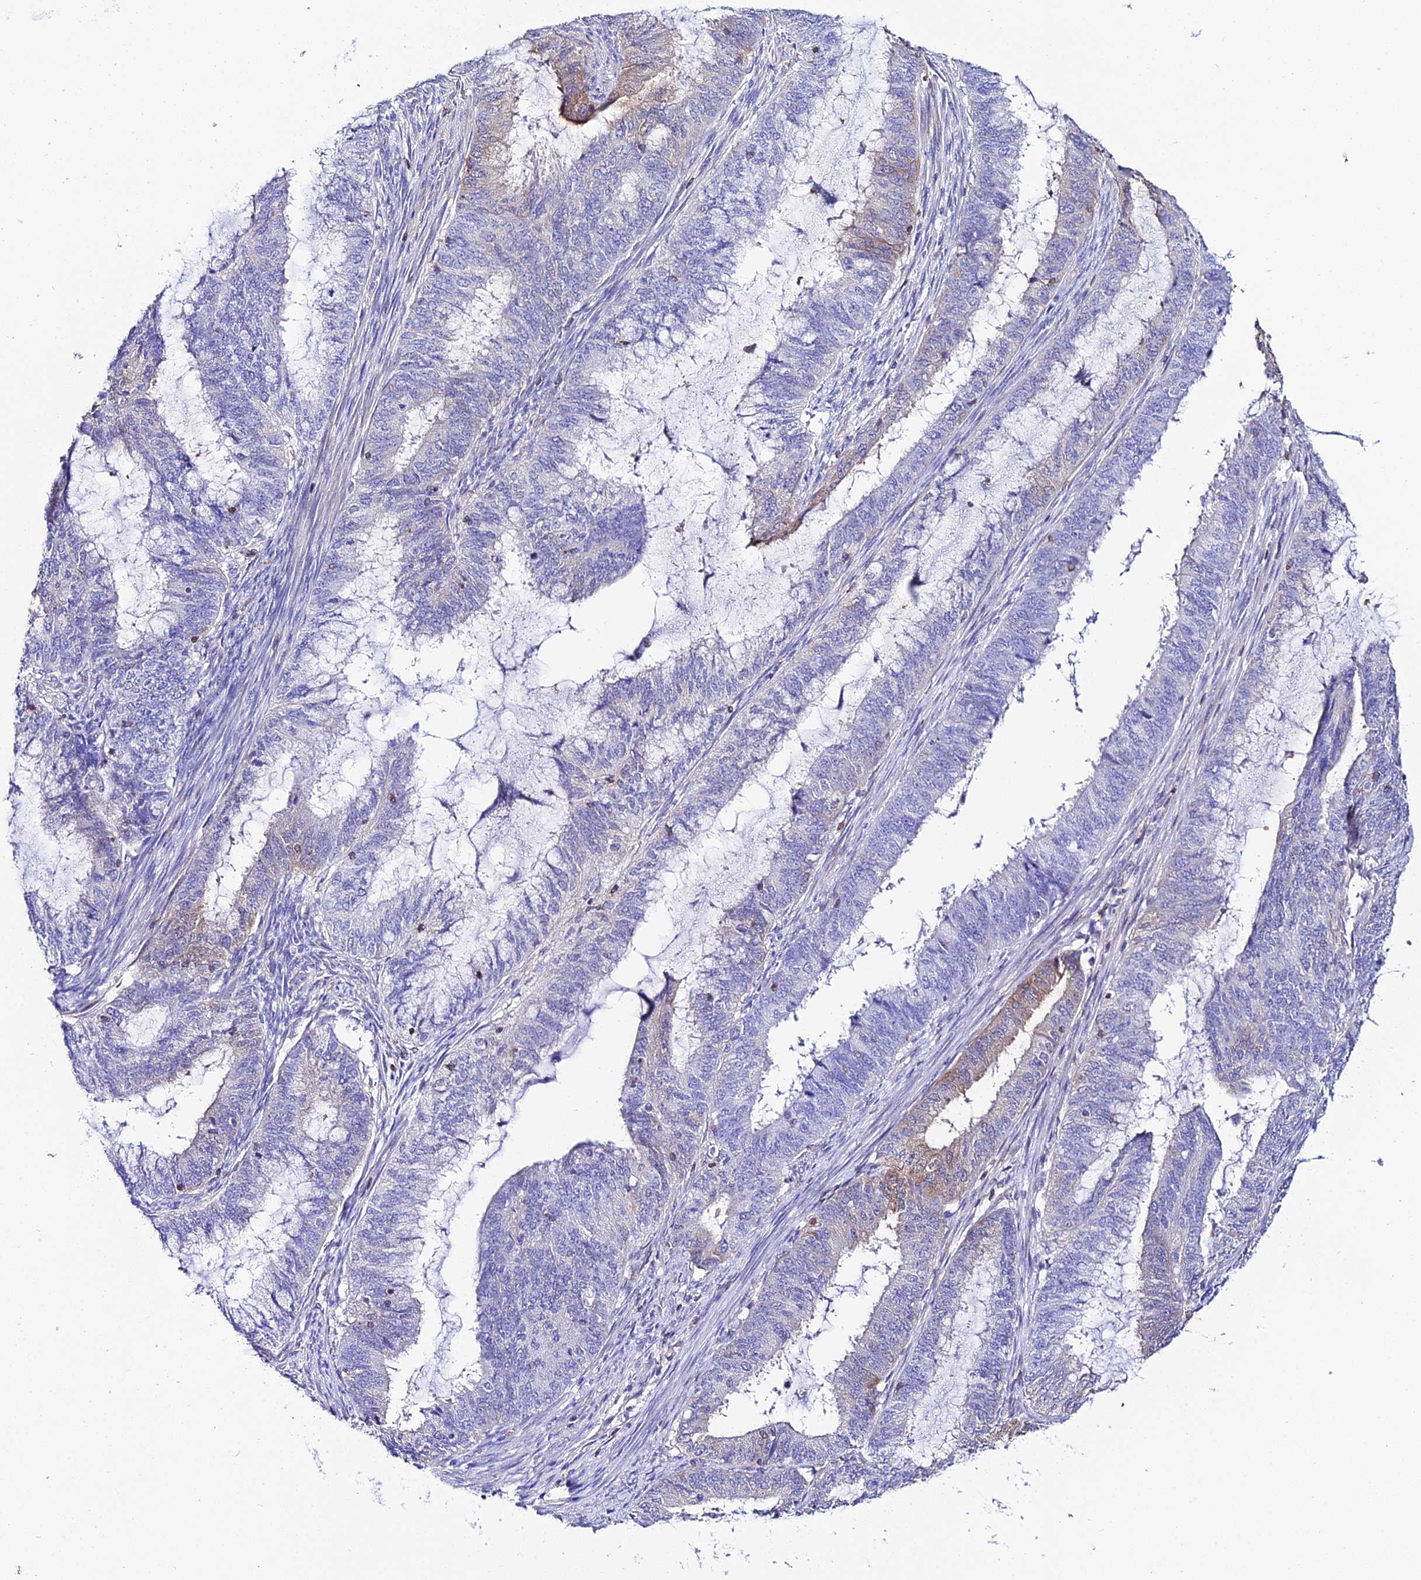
{"staining": {"intensity": "moderate", "quantity": "25%-75%", "location": "cytoplasmic/membranous"}, "tissue": "endometrial cancer", "cell_type": "Tumor cells", "image_type": "cancer", "snomed": [{"axis": "morphology", "description": "Adenocarcinoma, NOS"}, {"axis": "topography", "description": "Endometrium"}], "caption": "High-magnification brightfield microscopy of endometrial cancer (adenocarcinoma) stained with DAB (3,3'-diaminobenzidine) (brown) and counterstained with hematoxylin (blue). tumor cells exhibit moderate cytoplasmic/membranous positivity is appreciated in approximately25%-75% of cells. (Stains: DAB (3,3'-diaminobenzidine) in brown, nuclei in blue, Microscopy: brightfield microscopy at high magnification).", "gene": "S100A16", "patient": {"sex": "female", "age": 51}}